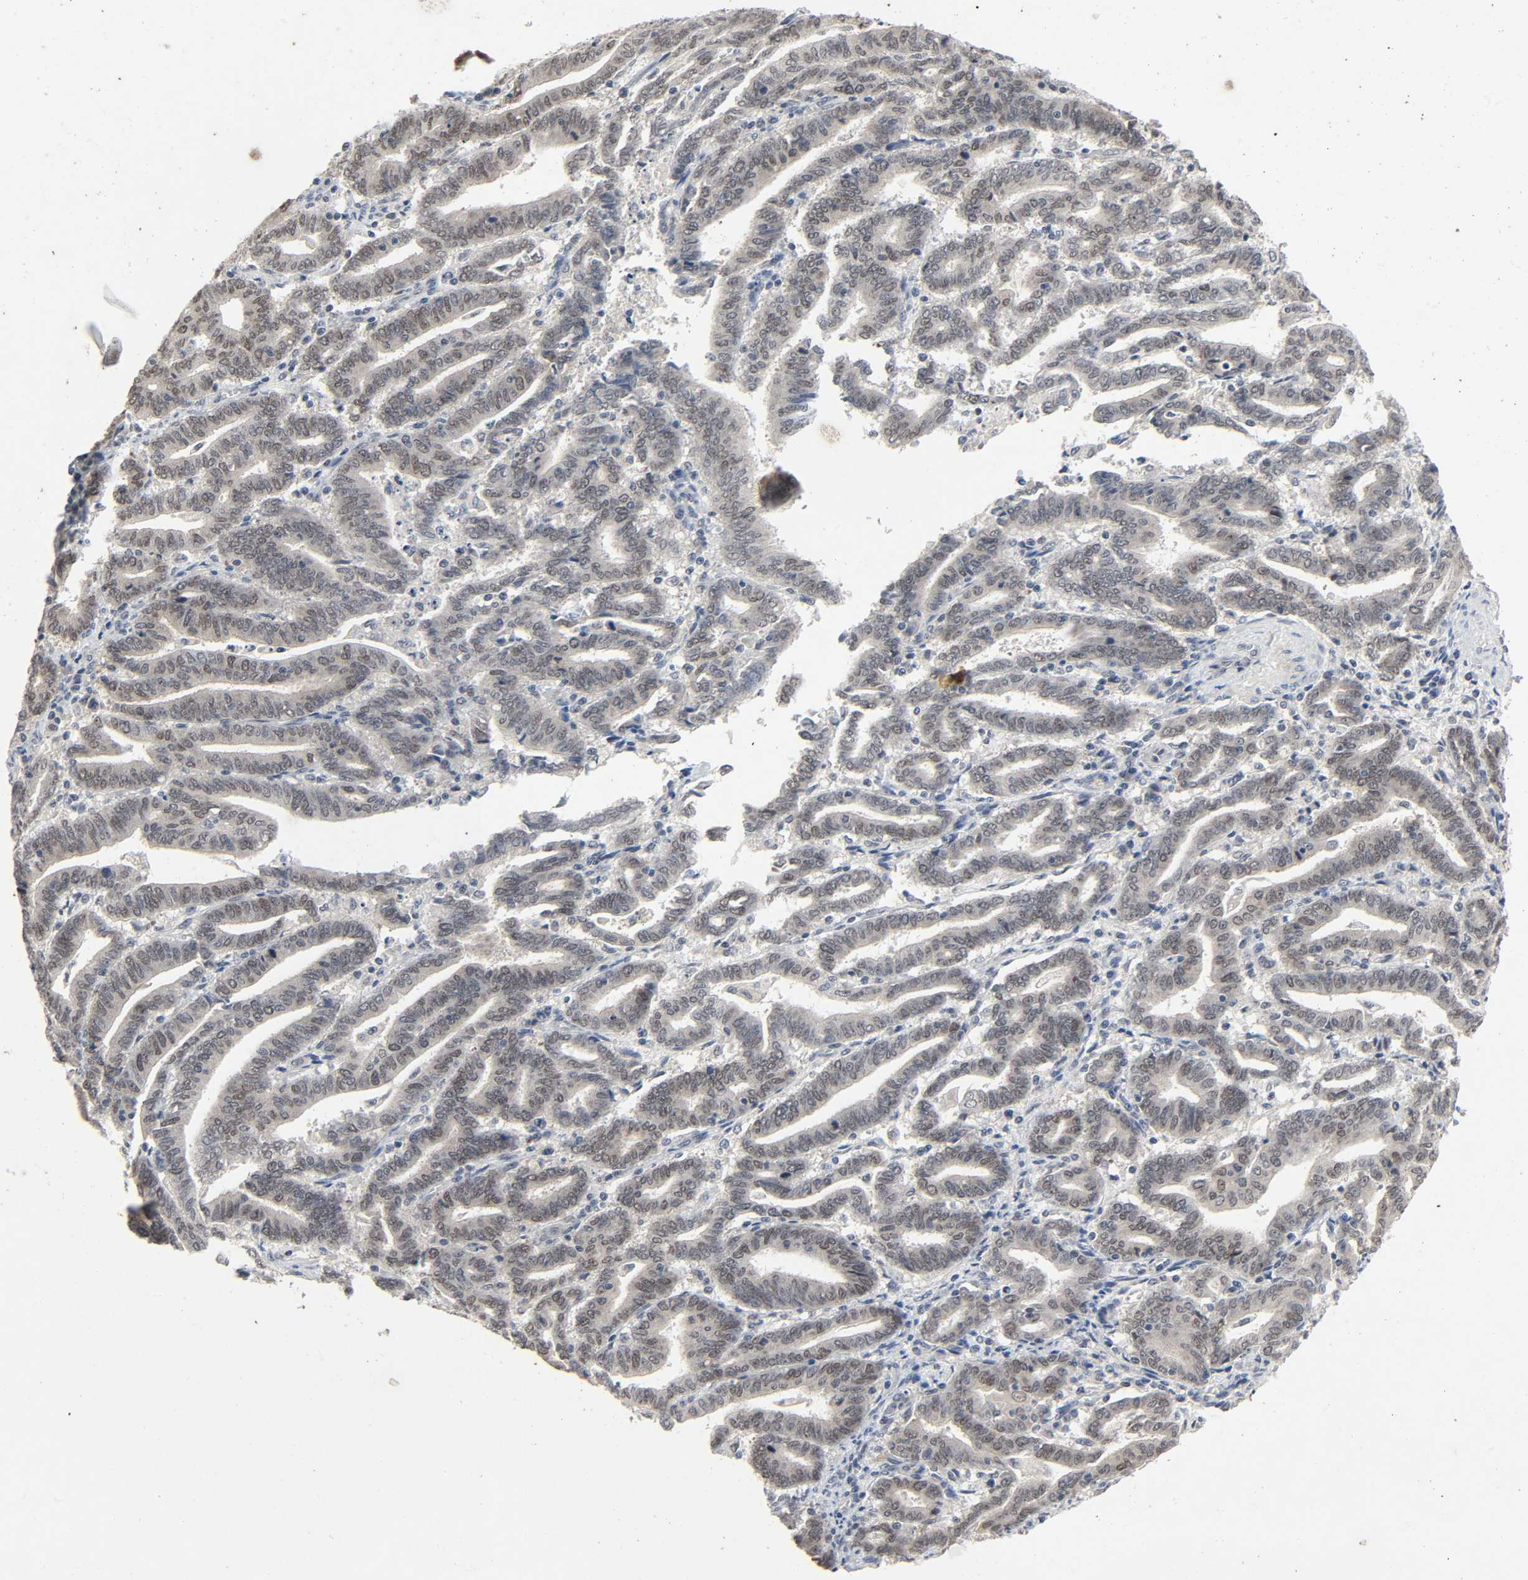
{"staining": {"intensity": "weak", "quantity": "25%-75%", "location": "nuclear"}, "tissue": "endometrial cancer", "cell_type": "Tumor cells", "image_type": "cancer", "snomed": [{"axis": "morphology", "description": "Adenocarcinoma, NOS"}, {"axis": "topography", "description": "Uterus"}], "caption": "Protein expression by immunohistochemistry (IHC) reveals weak nuclear positivity in about 25%-75% of tumor cells in endometrial cancer (adenocarcinoma).", "gene": "MAPKAPK5", "patient": {"sex": "female", "age": 83}}